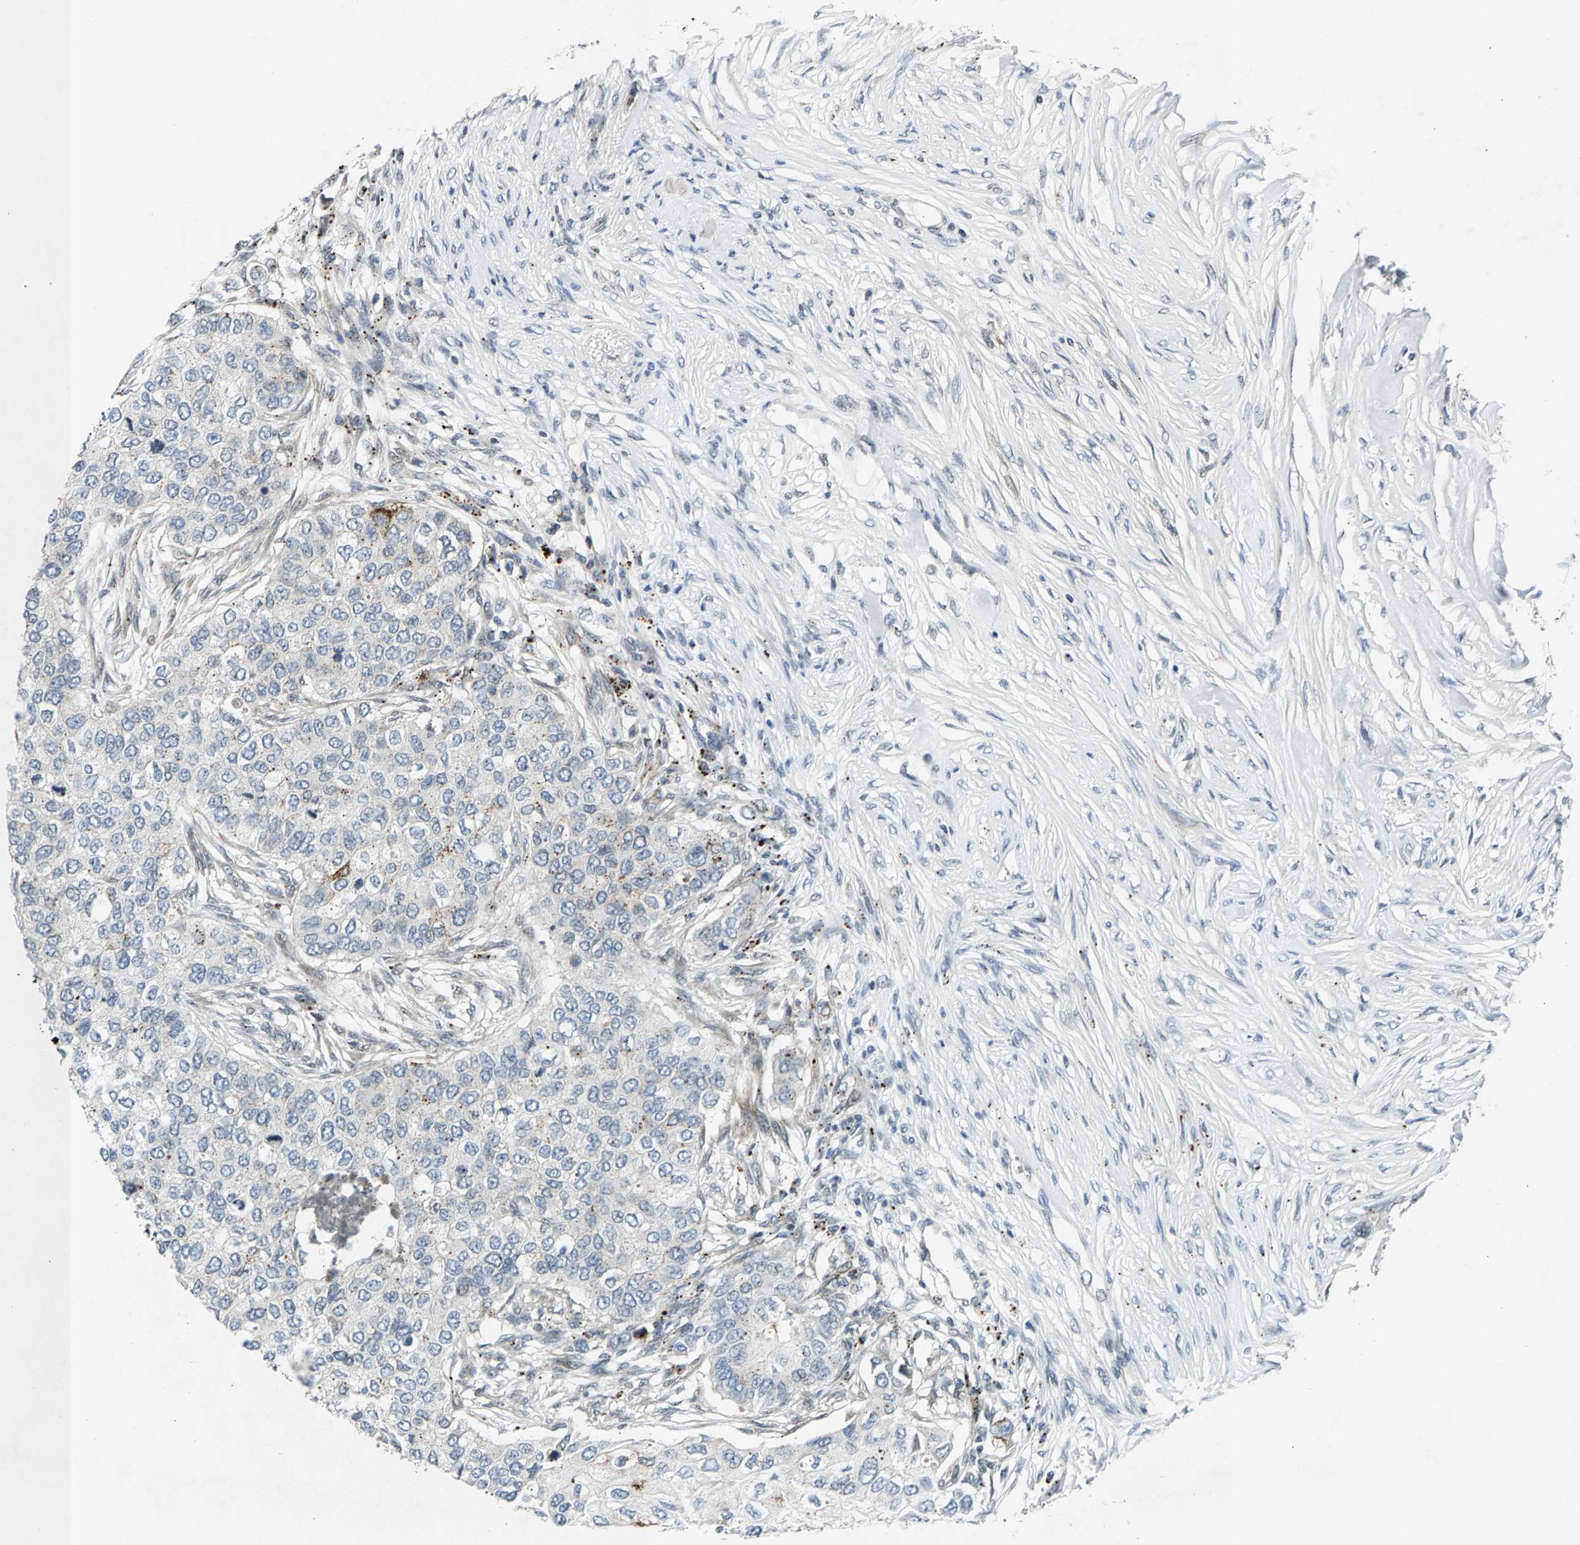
{"staining": {"intensity": "strong", "quantity": "<25%", "location": "cytoplasmic/membranous"}, "tissue": "breast cancer", "cell_type": "Tumor cells", "image_type": "cancer", "snomed": [{"axis": "morphology", "description": "Normal tissue, NOS"}, {"axis": "morphology", "description": "Duct carcinoma"}, {"axis": "topography", "description": "Breast"}], "caption": "A high-resolution histopathology image shows immunohistochemistry (IHC) staining of infiltrating ductal carcinoma (breast), which demonstrates strong cytoplasmic/membranous expression in approximately <25% of tumor cells.", "gene": "ZPR1", "patient": {"sex": "female", "age": 49}}